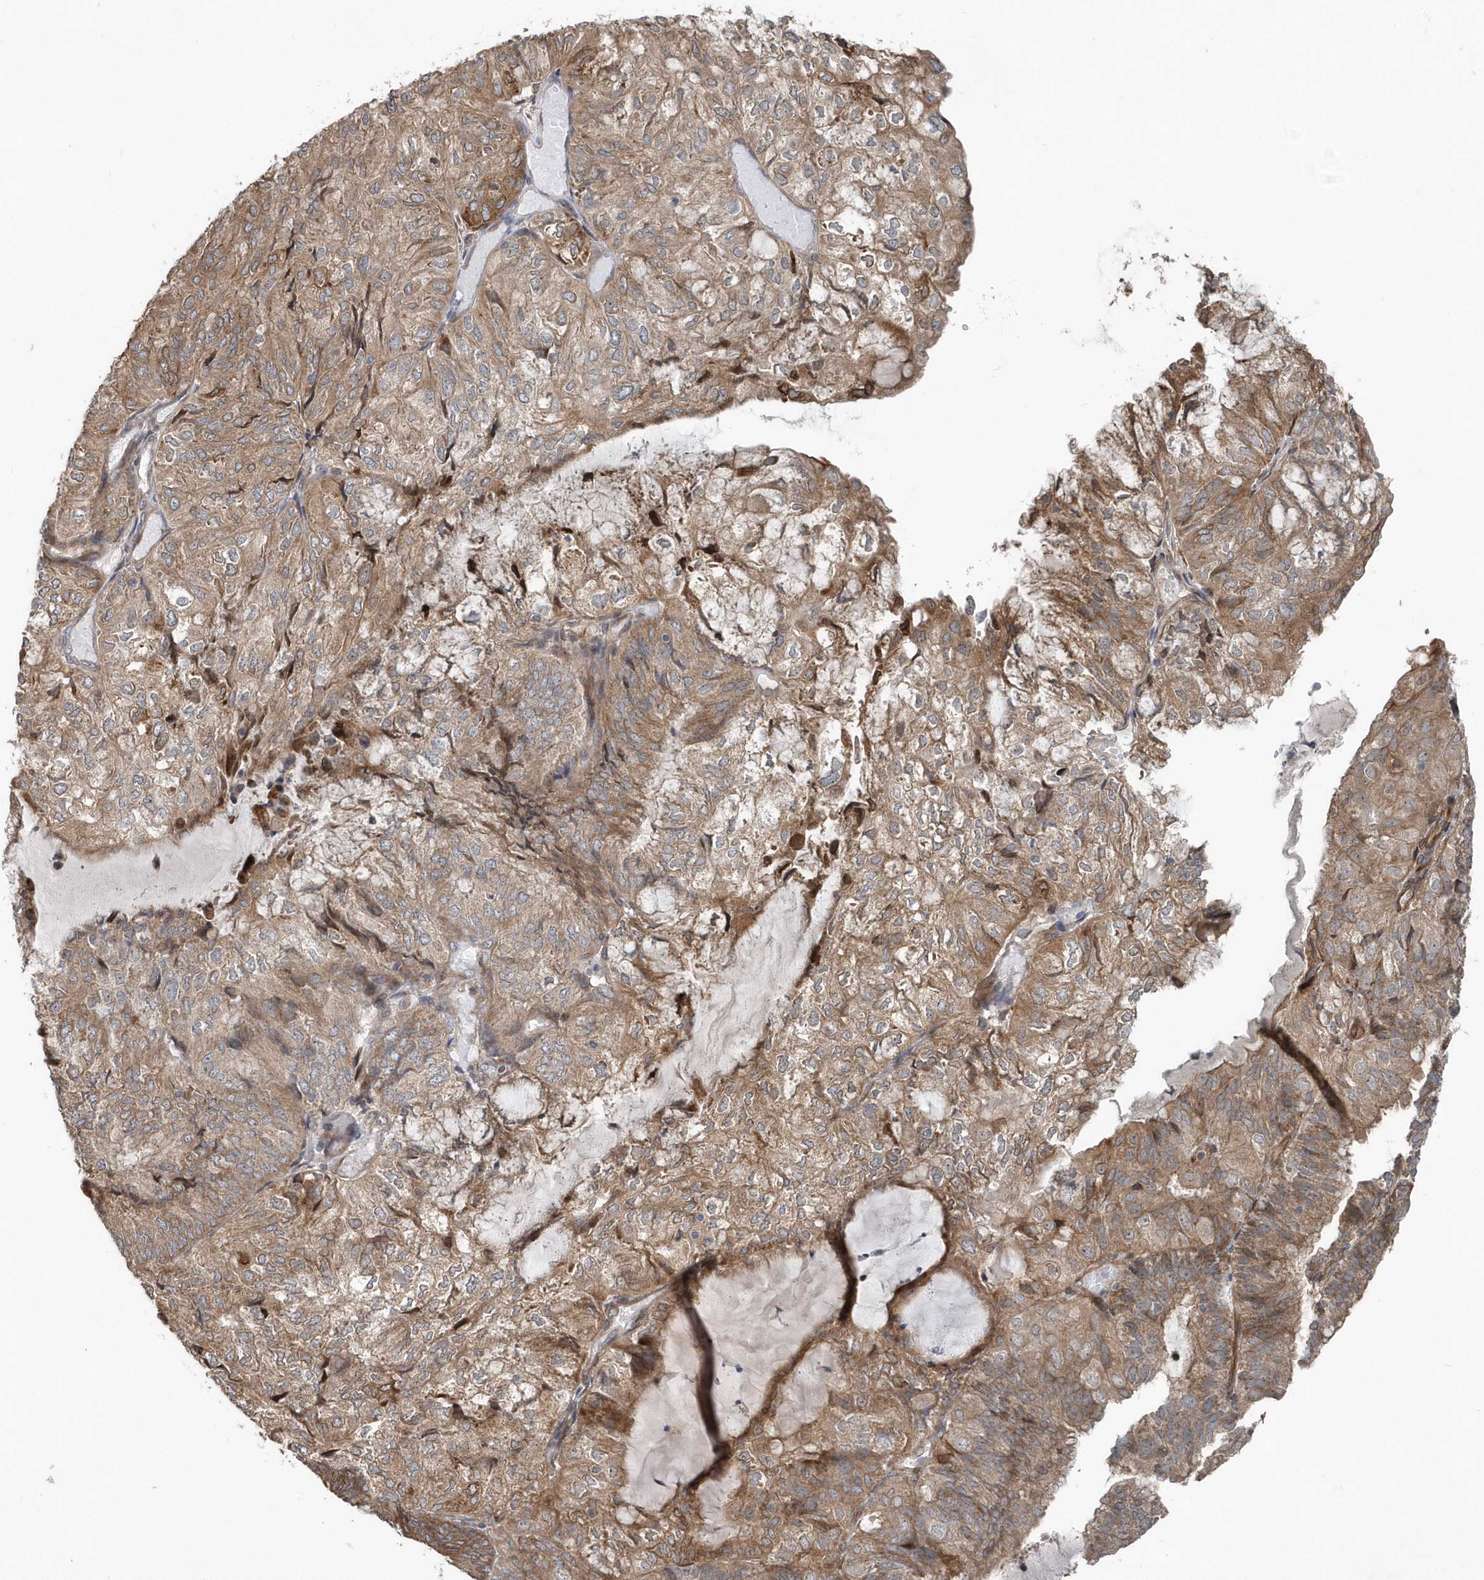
{"staining": {"intensity": "moderate", "quantity": ">75%", "location": "cytoplasmic/membranous"}, "tissue": "endometrial cancer", "cell_type": "Tumor cells", "image_type": "cancer", "snomed": [{"axis": "morphology", "description": "Adenocarcinoma, NOS"}, {"axis": "topography", "description": "Endometrium"}], "caption": "Endometrial cancer (adenocarcinoma) stained with a brown dye demonstrates moderate cytoplasmic/membranous positive positivity in approximately >75% of tumor cells.", "gene": "MCC", "patient": {"sex": "female", "age": 81}}